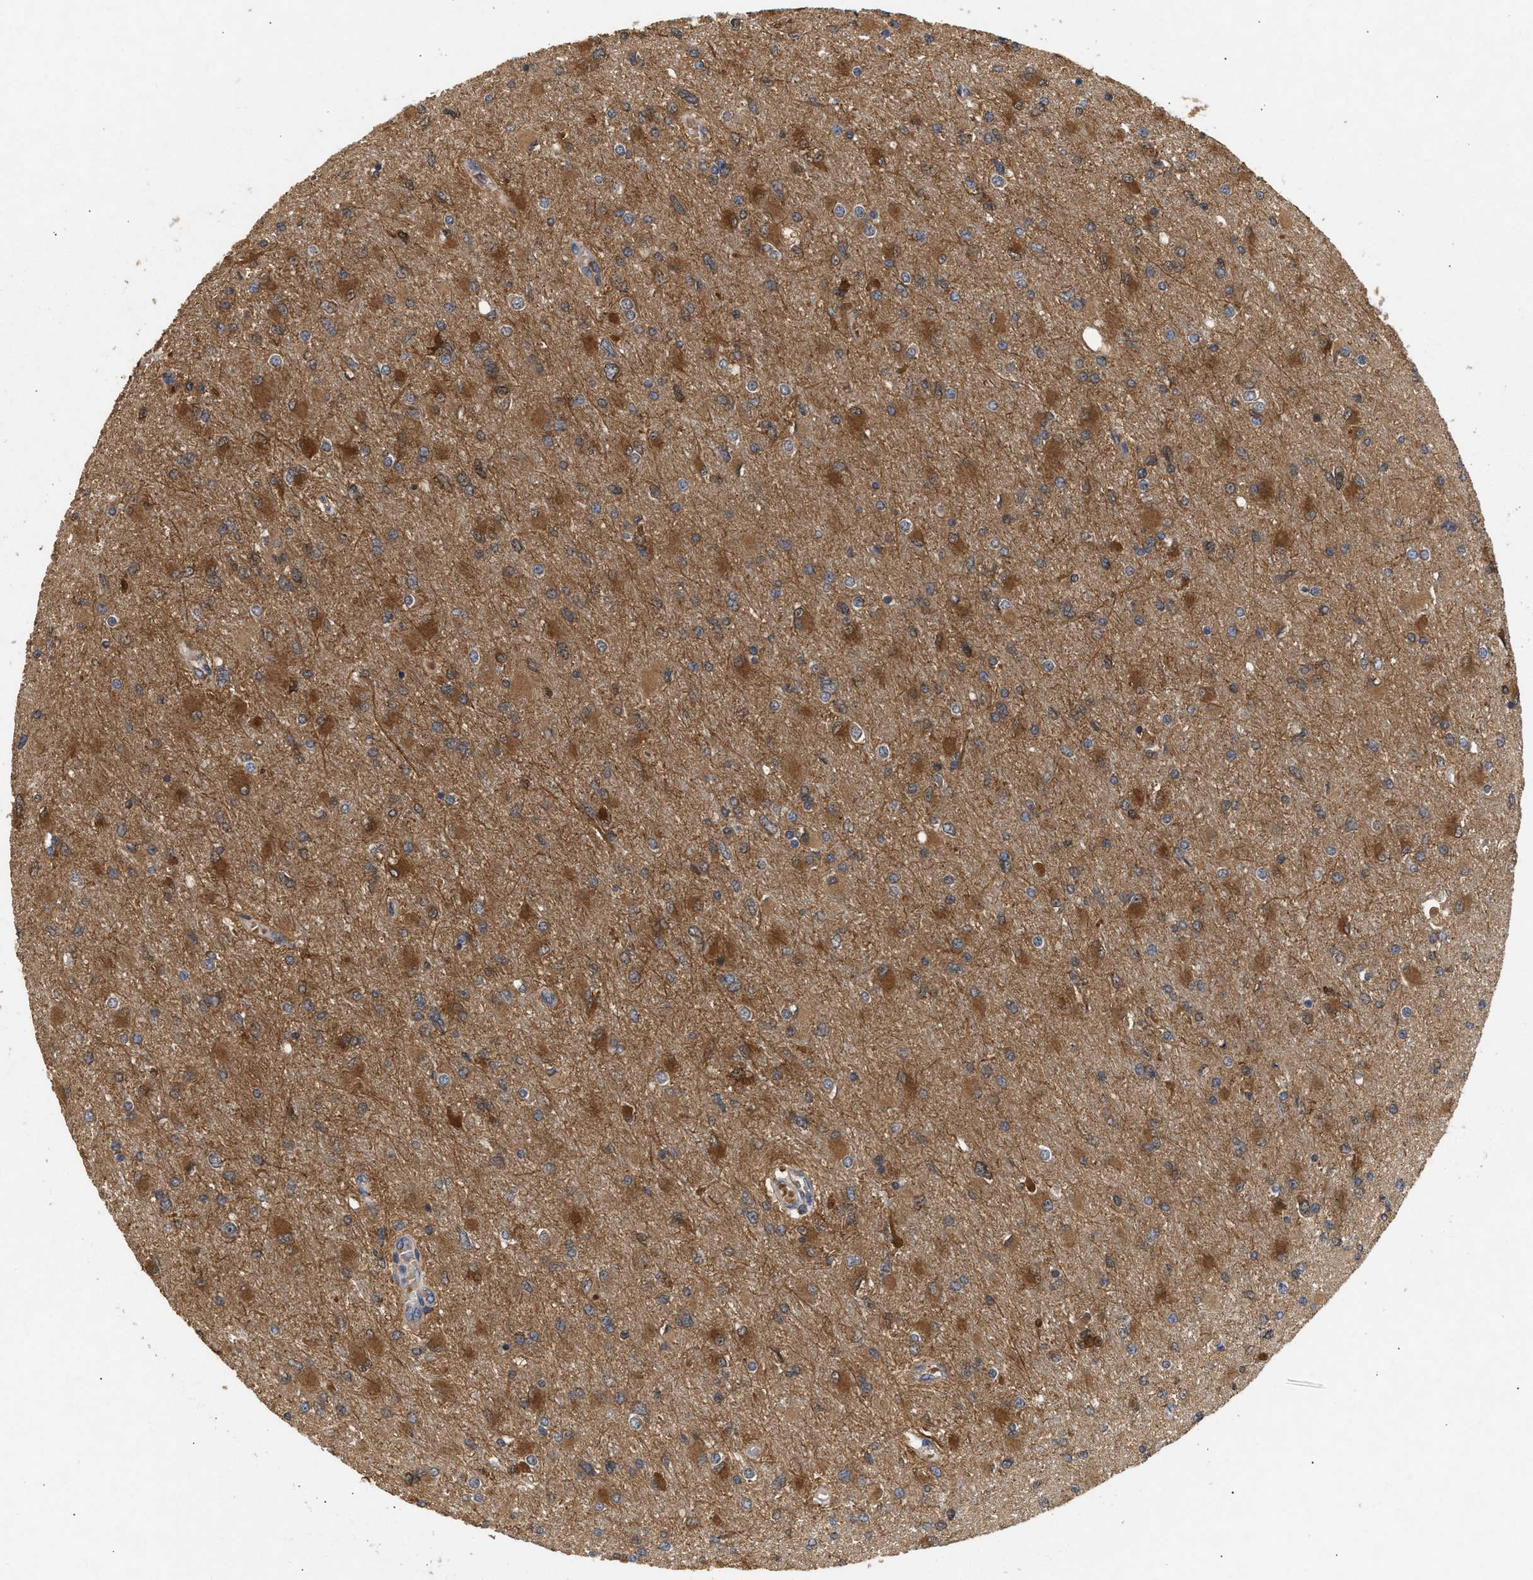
{"staining": {"intensity": "strong", "quantity": "25%-75%", "location": "cytoplasmic/membranous"}, "tissue": "glioma", "cell_type": "Tumor cells", "image_type": "cancer", "snomed": [{"axis": "morphology", "description": "Glioma, malignant, High grade"}, {"axis": "topography", "description": "Cerebral cortex"}], "caption": "Immunohistochemical staining of glioma reveals strong cytoplasmic/membranous protein staining in approximately 25%-75% of tumor cells. (Stains: DAB (3,3'-diaminobenzidine) in brown, nuclei in blue, Microscopy: brightfield microscopy at high magnification).", "gene": "FITM1", "patient": {"sex": "female", "age": 36}}